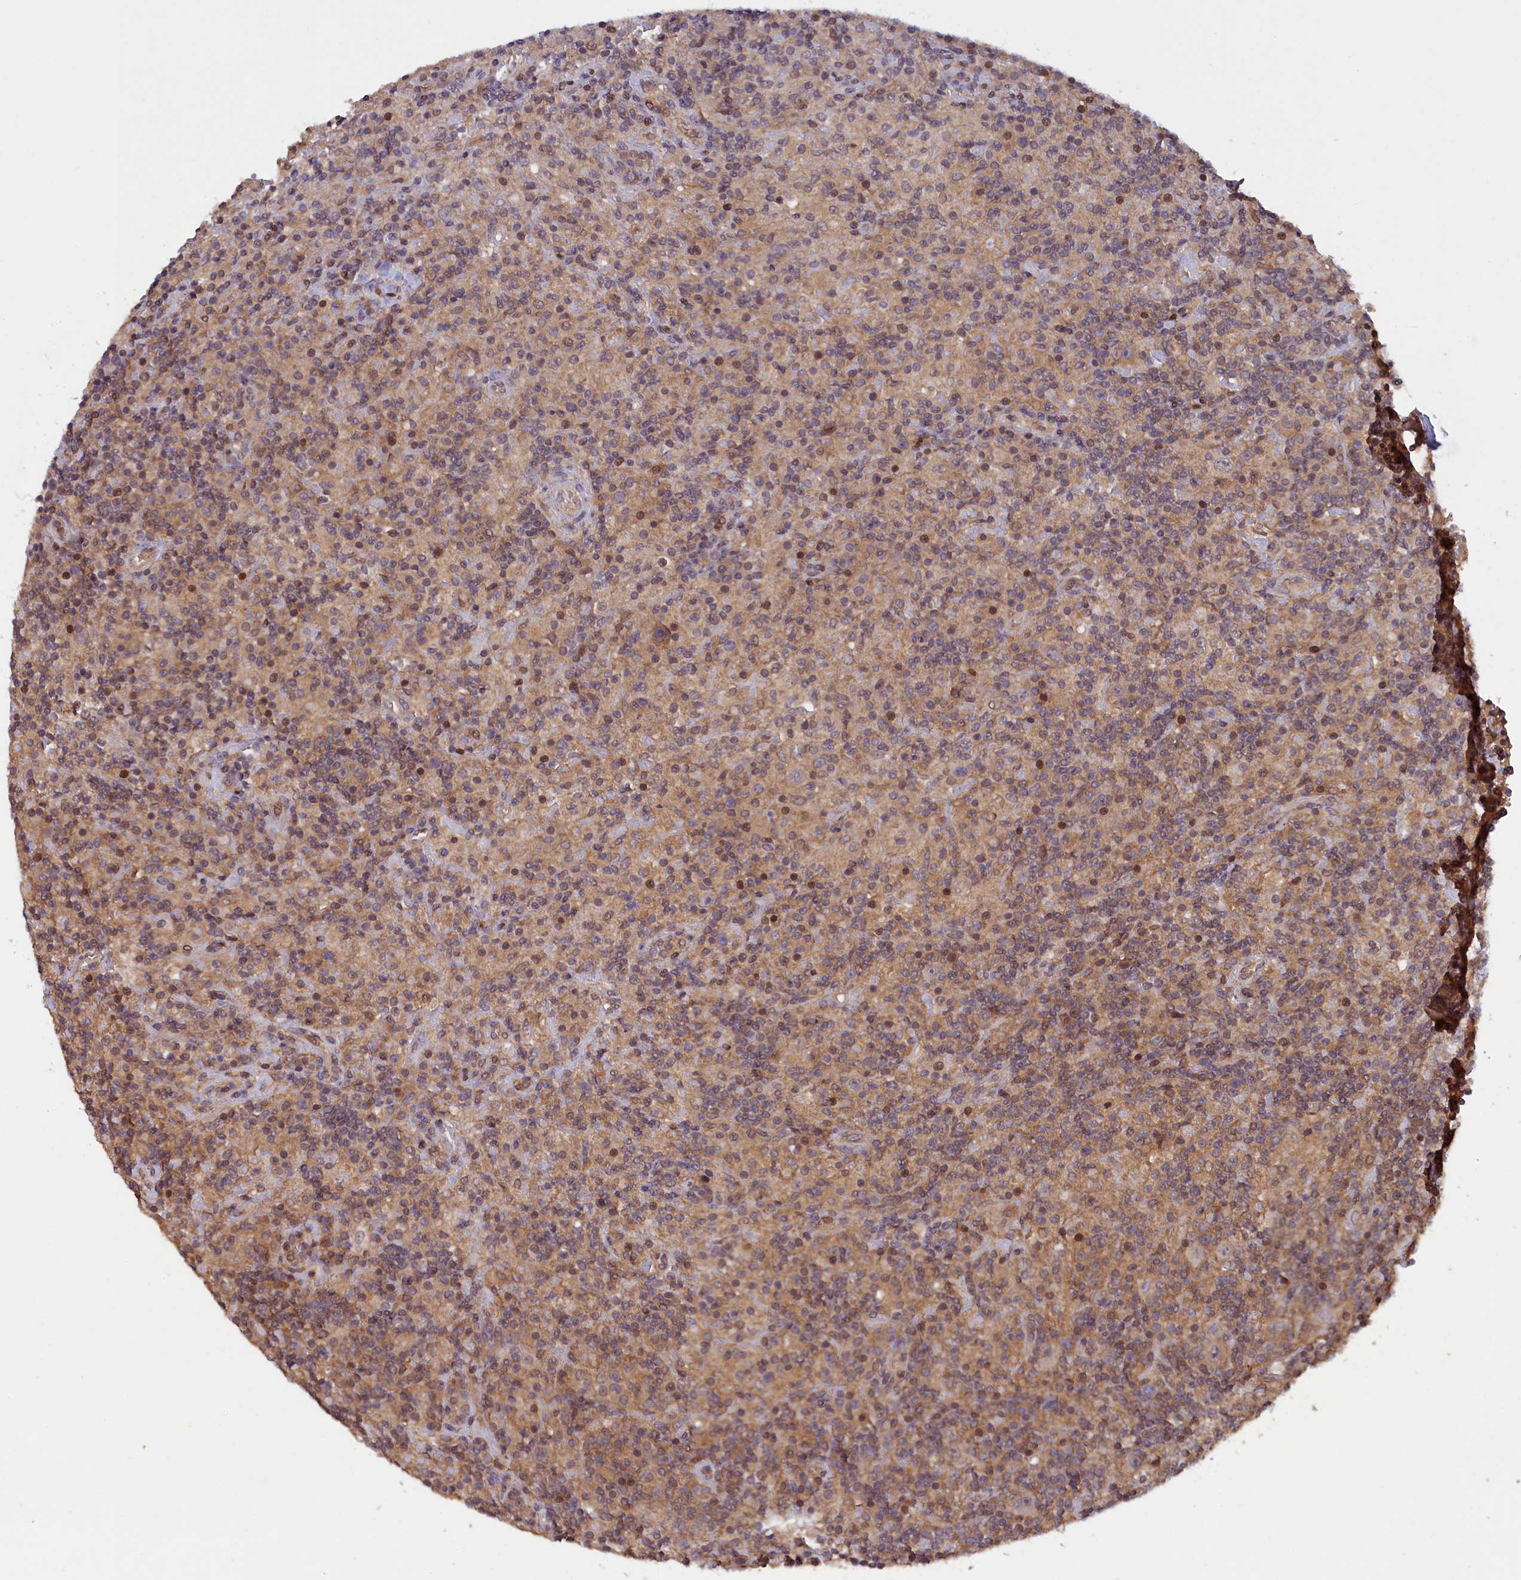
{"staining": {"intensity": "negative", "quantity": "none", "location": "none"}, "tissue": "lymphoma", "cell_type": "Tumor cells", "image_type": "cancer", "snomed": [{"axis": "morphology", "description": "Hodgkin's disease, NOS"}, {"axis": "topography", "description": "Lymph node"}], "caption": "Photomicrograph shows no protein positivity in tumor cells of lymphoma tissue.", "gene": "NUBP1", "patient": {"sex": "male", "age": 70}}